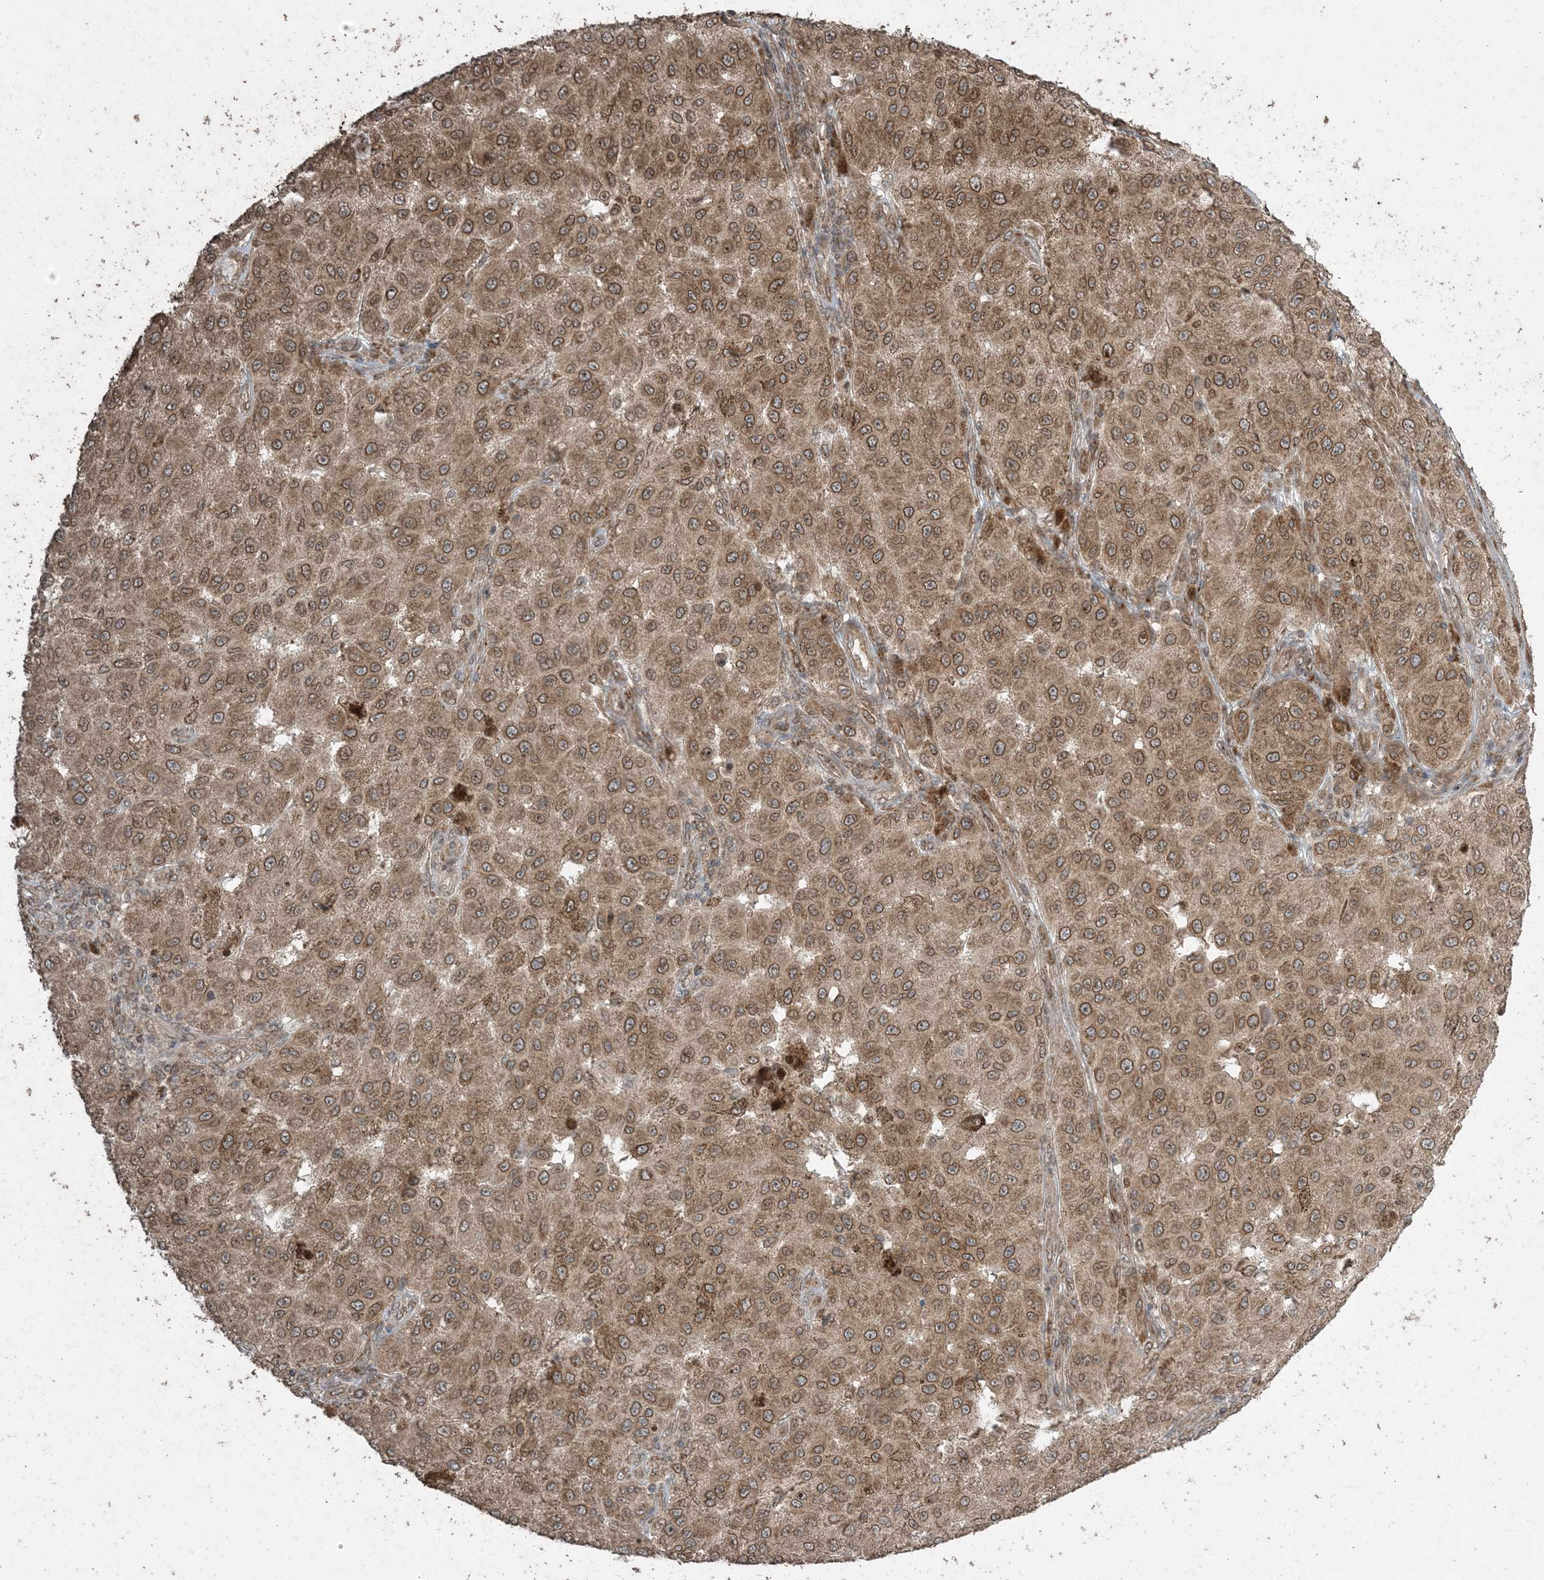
{"staining": {"intensity": "moderate", "quantity": ">75%", "location": "cytoplasmic/membranous,nuclear"}, "tissue": "melanoma", "cell_type": "Tumor cells", "image_type": "cancer", "snomed": [{"axis": "morphology", "description": "Malignant melanoma, NOS"}, {"axis": "topography", "description": "Skin"}], "caption": "A photomicrograph of malignant melanoma stained for a protein displays moderate cytoplasmic/membranous and nuclear brown staining in tumor cells.", "gene": "DDX19B", "patient": {"sex": "female", "age": 64}}